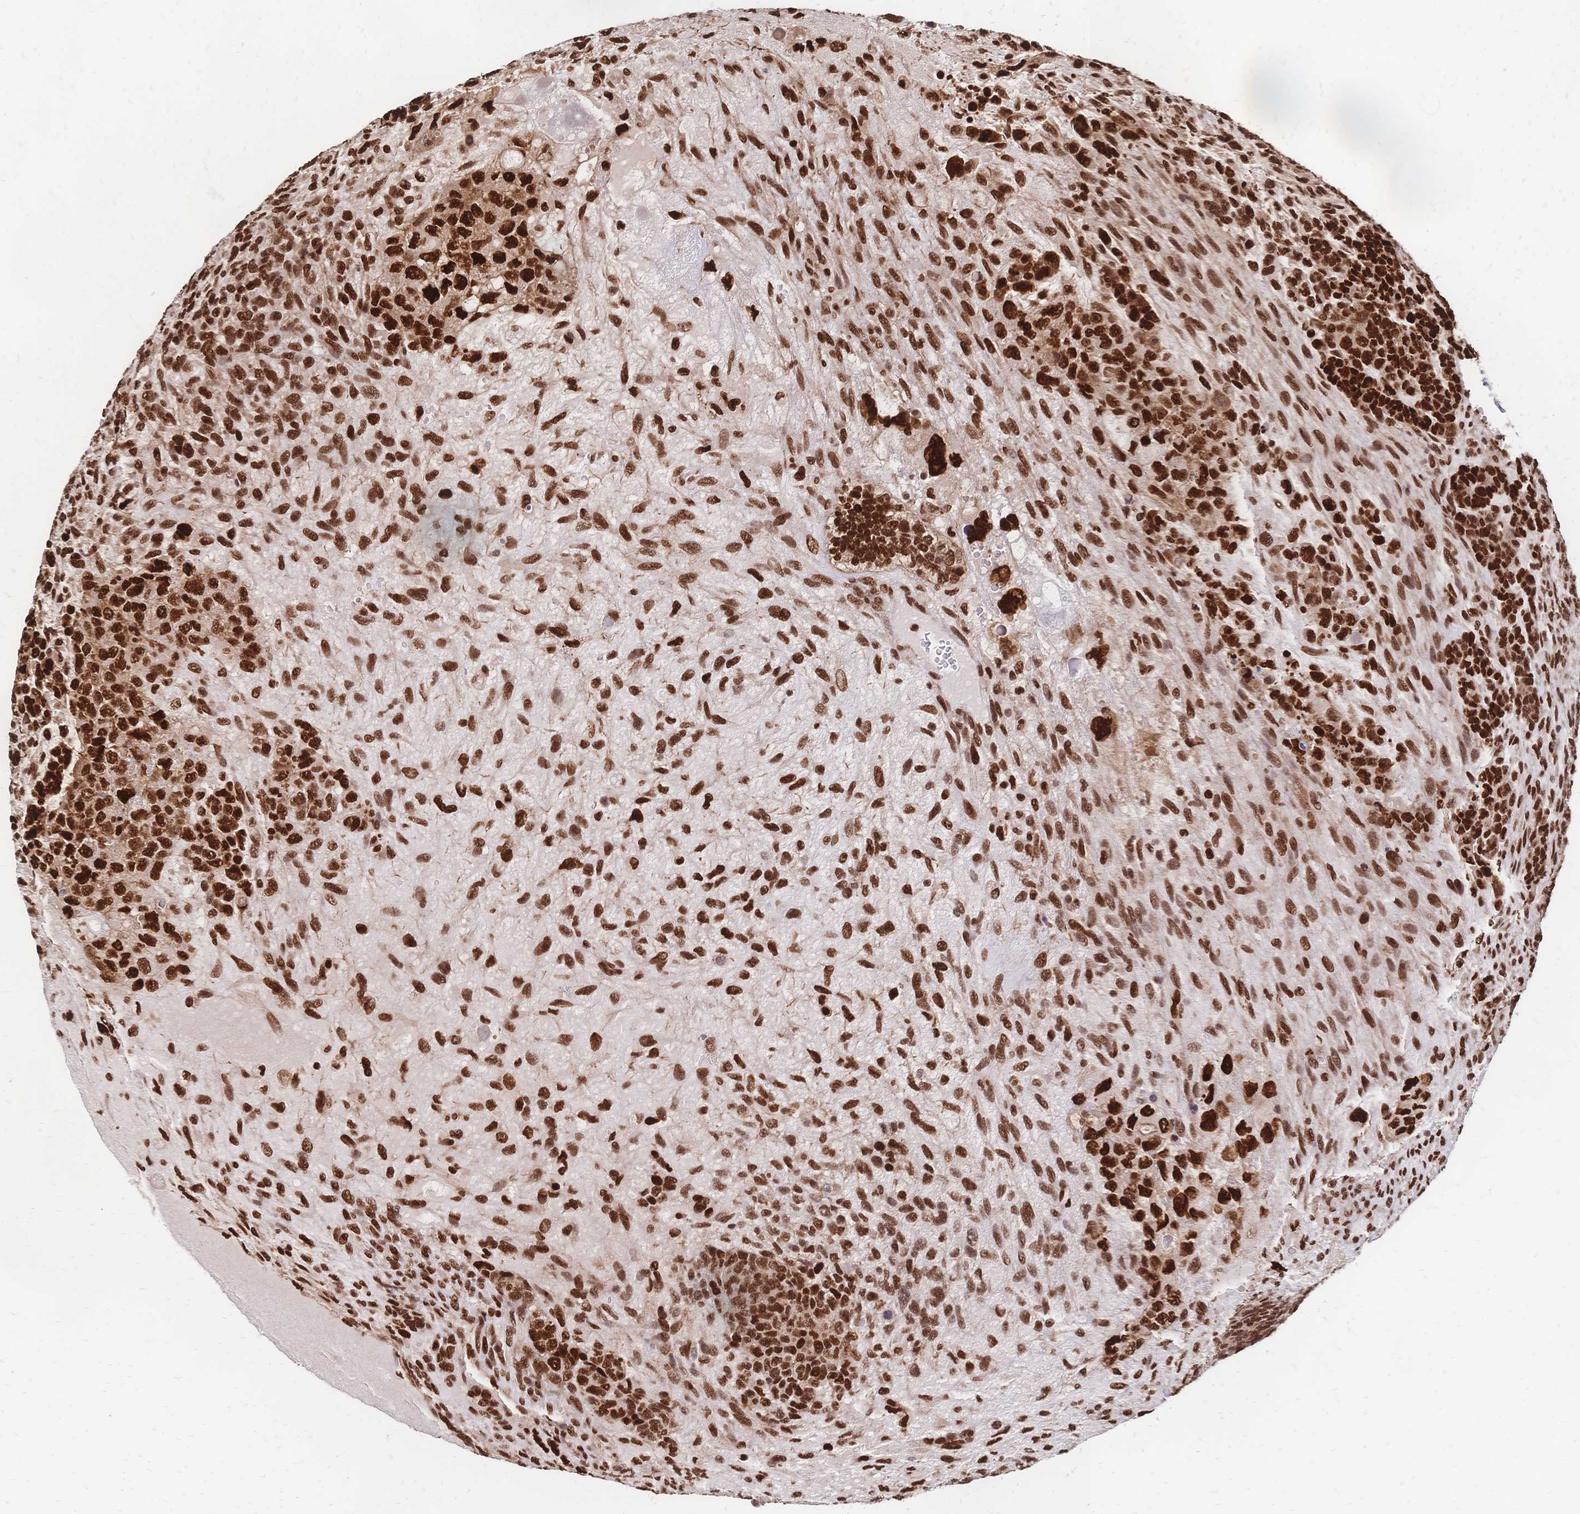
{"staining": {"intensity": "strong", "quantity": ">75%", "location": "nuclear"}, "tissue": "testis cancer", "cell_type": "Tumor cells", "image_type": "cancer", "snomed": [{"axis": "morphology", "description": "Normal tissue, NOS"}, {"axis": "morphology", "description": "Carcinoma, Embryonal, NOS"}, {"axis": "topography", "description": "Testis"}, {"axis": "topography", "description": "Epididymis"}], "caption": "This image displays IHC staining of human testis embryonal carcinoma, with high strong nuclear staining in approximately >75% of tumor cells.", "gene": "HDGF", "patient": {"sex": "male", "age": 23}}